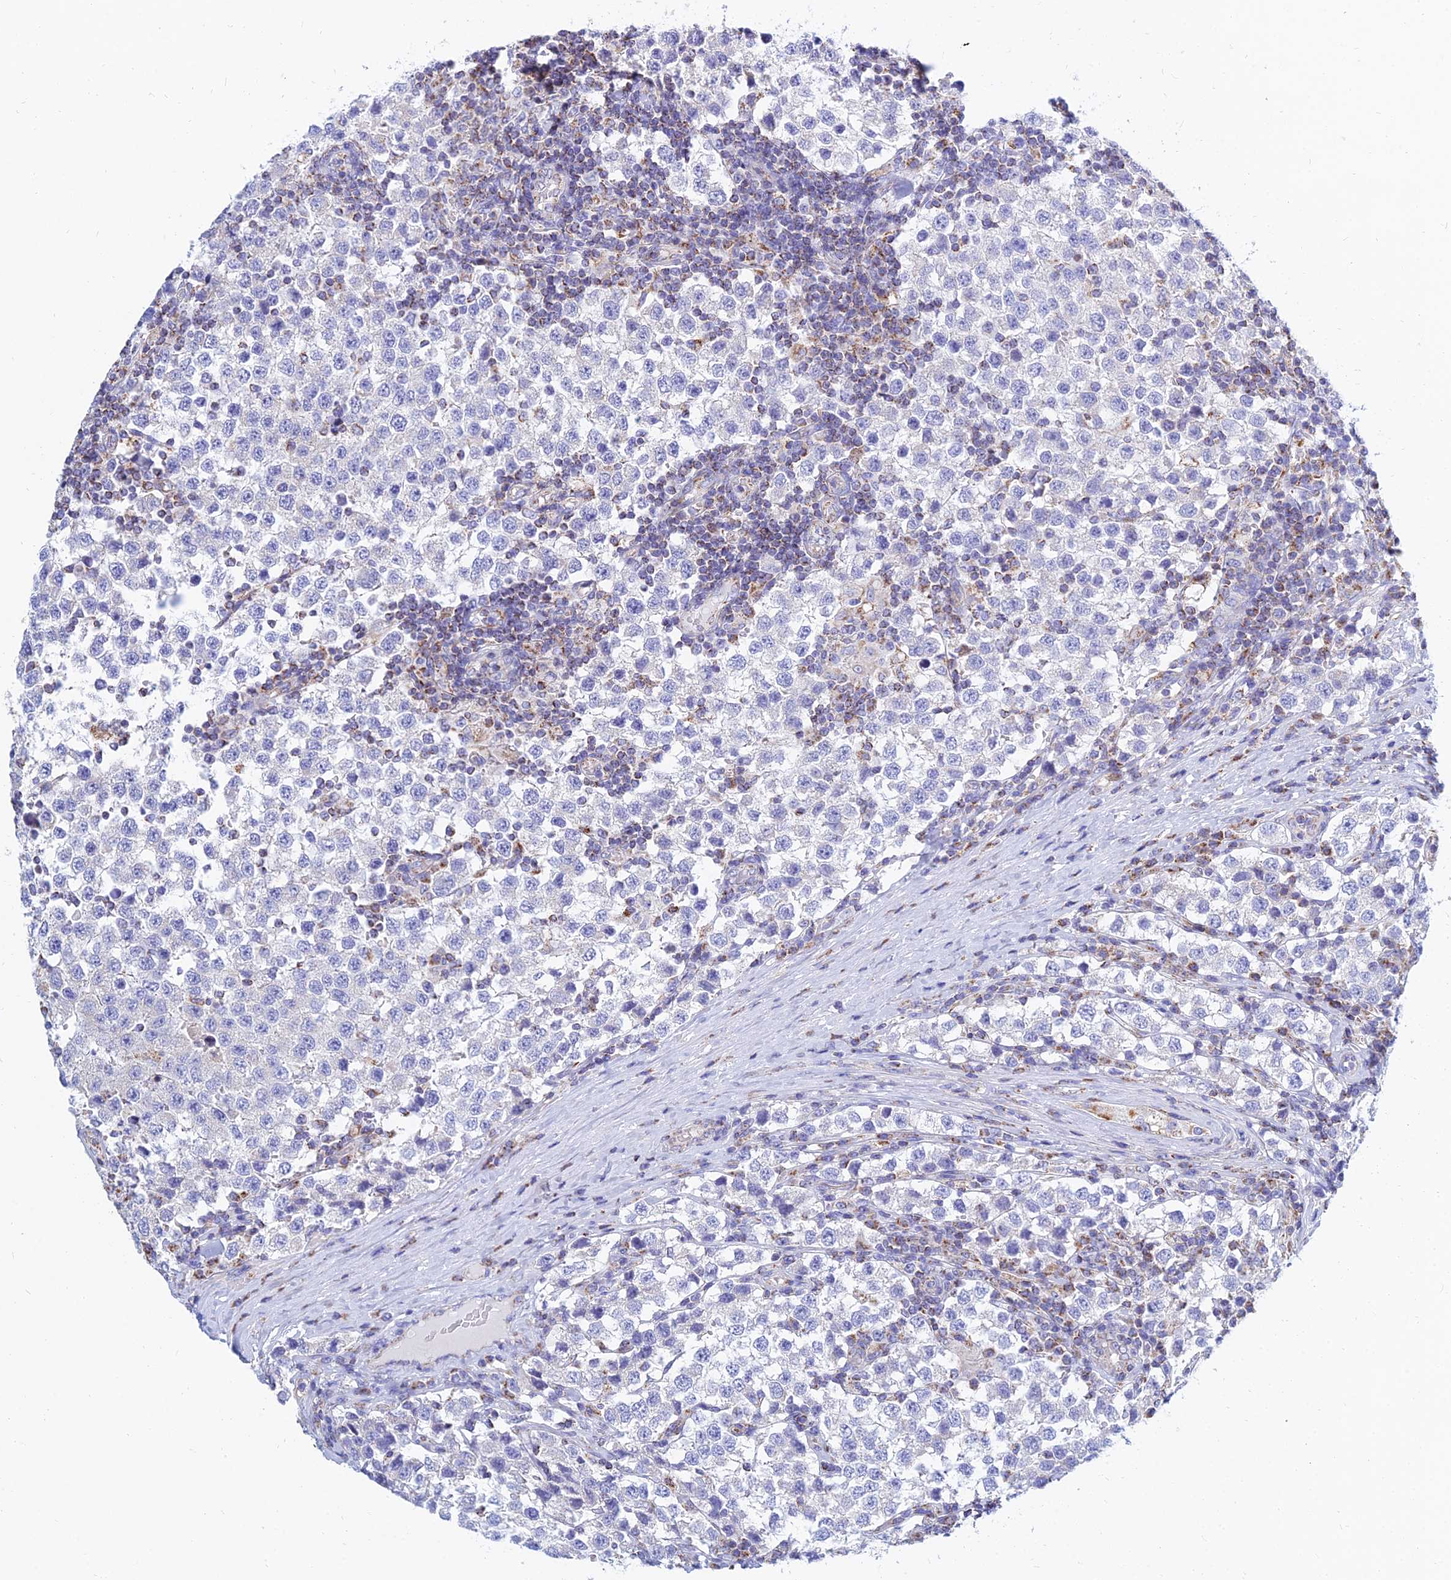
{"staining": {"intensity": "negative", "quantity": "none", "location": "none"}, "tissue": "testis cancer", "cell_type": "Tumor cells", "image_type": "cancer", "snomed": [{"axis": "morphology", "description": "Seminoma, NOS"}, {"axis": "topography", "description": "Testis"}], "caption": "Immunohistochemical staining of testis cancer demonstrates no significant staining in tumor cells.", "gene": "MGST1", "patient": {"sex": "male", "age": 34}}